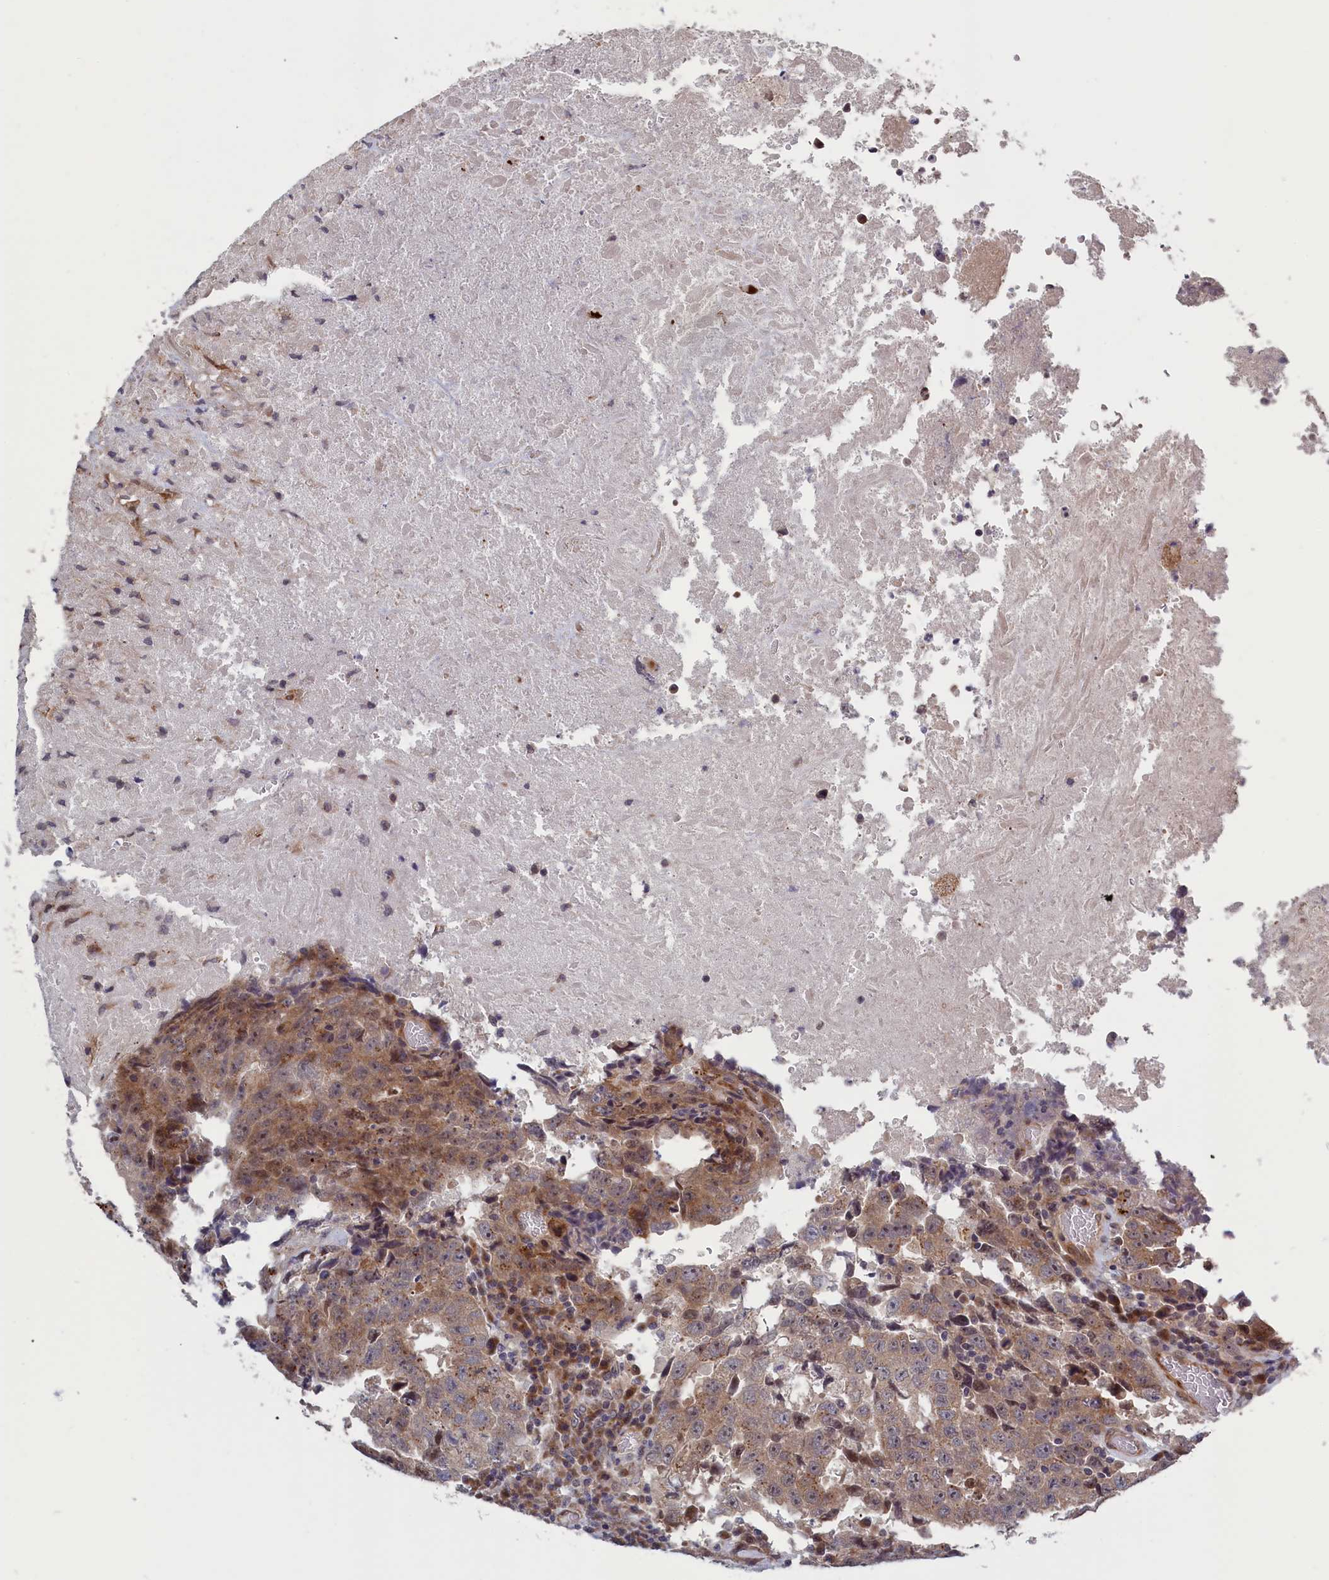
{"staining": {"intensity": "moderate", "quantity": "<25%", "location": "cytoplasmic/membranous,nuclear"}, "tissue": "testis cancer", "cell_type": "Tumor cells", "image_type": "cancer", "snomed": [{"axis": "morphology", "description": "Necrosis, NOS"}, {"axis": "morphology", "description": "Carcinoma, Embryonal, NOS"}, {"axis": "topography", "description": "Testis"}], "caption": "This photomicrograph shows IHC staining of human embryonal carcinoma (testis), with low moderate cytoplasmic/membranous and nuclear positivity in approximately <25% of tumor cells.", "gene": "LSG1", "patient": {"sex": "male", "age": 19}}